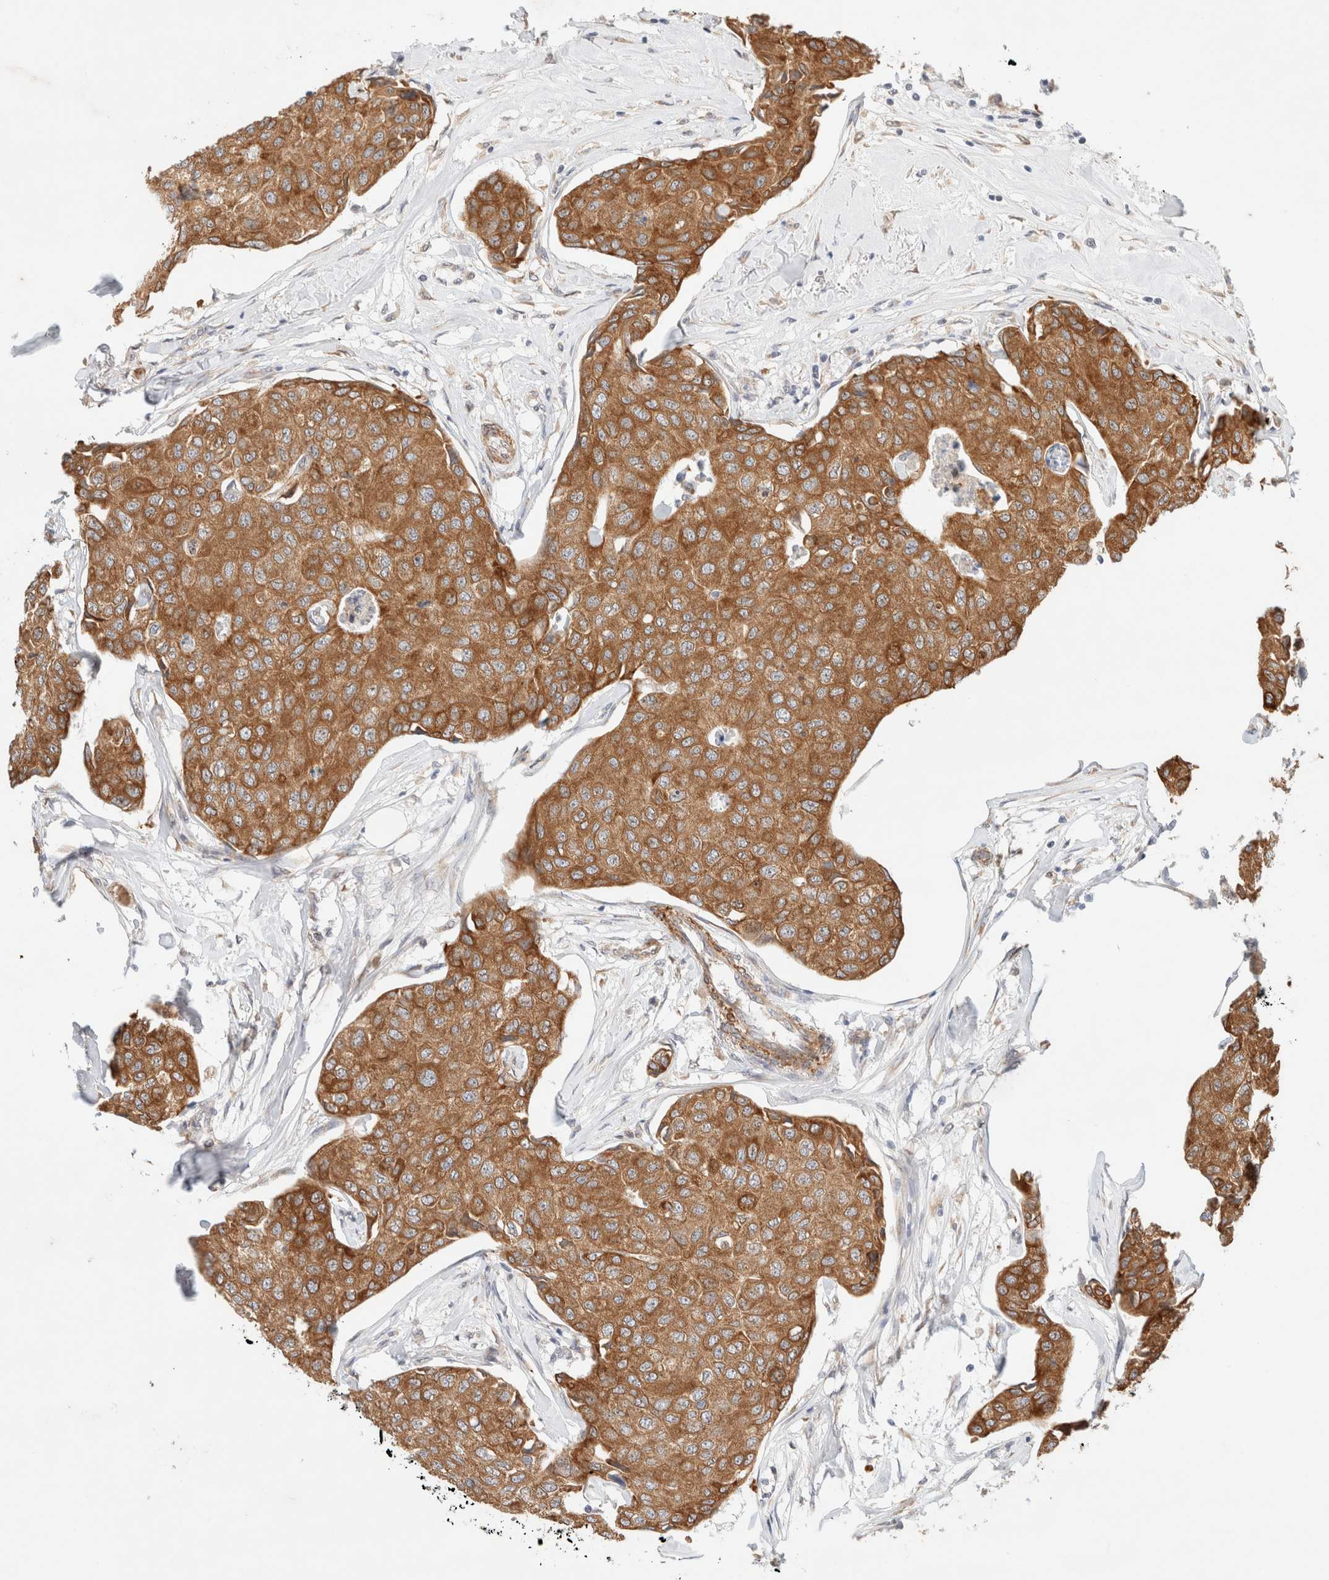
{"staining": {"intensity": "strong", "quantity": ">75%", "location": "cytoplasmic/membranous"}, "tissue": "breast cancer", "cell_type": "Tumor cells", "image_type": "cancer", "snomed": [{"axis": "morphology", "description": "Duct carcinoma"}, {"axis": "topography", "description": "Breast"}], "caption": "Breast cancer (invasive ductal carcinoma) tissue displays strong cytoplasmic/membranous expression in about >75% of tumor cells", "gene": "RRP15", "patient": {"sex": "female", "age": 80}}